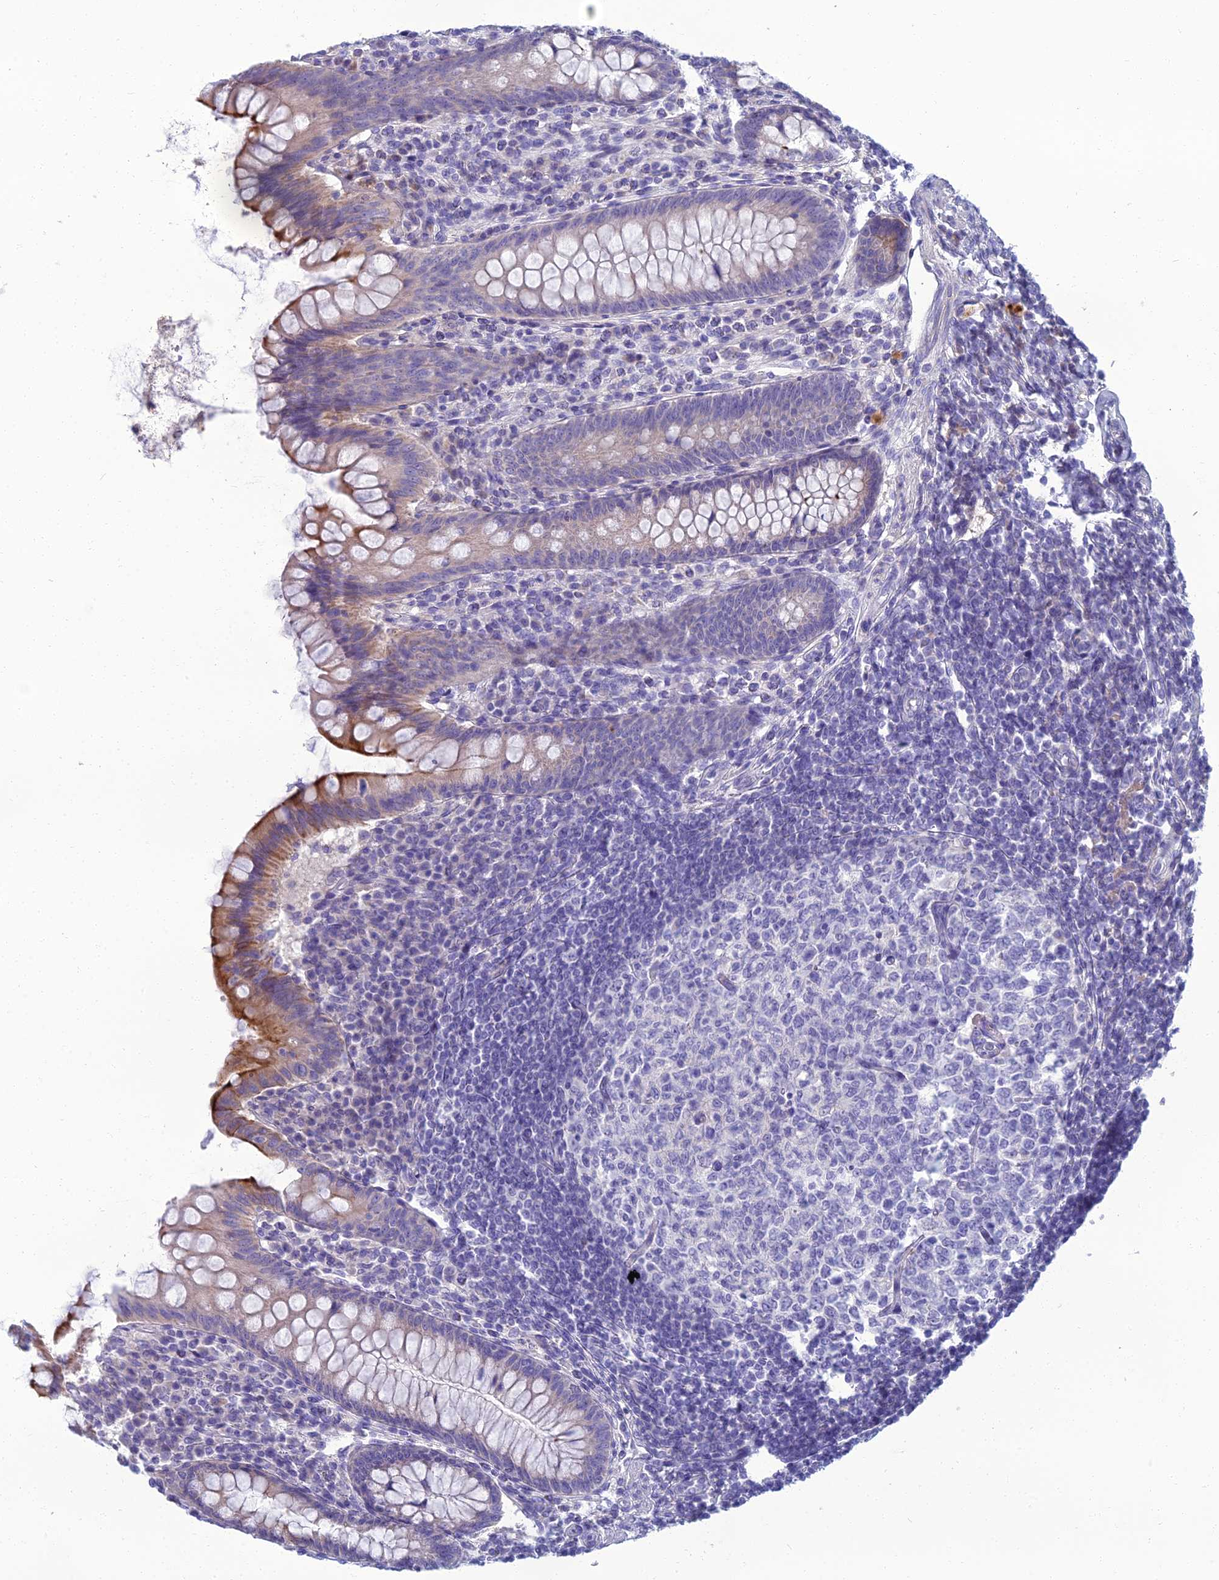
{"staining": {"intensity": "moderate", "quantity": "<25%", "location": "cytoplasmic/membranous"}, "tissue": "appendix", "cell_type": "Glandular cells", "image_type": "normal", "snomed": [{"axis": "morphology", "description": "Normal tissue, NOS"}, {"axis": "topography", "description": "Appendix"}], "caption": "A micrograph of appendix stained for a protein reveals moderate cytoplasmic/membranous brown staining in glandular cells. The staining is performed using DAB (3,3'-diaminobenzidine) brown chromogen to label protein expression. The nuclei are counter-stained blue using hematoxylin.", "gene": "SPTLC3", "patient": {"sex": "female", "age": 33}}